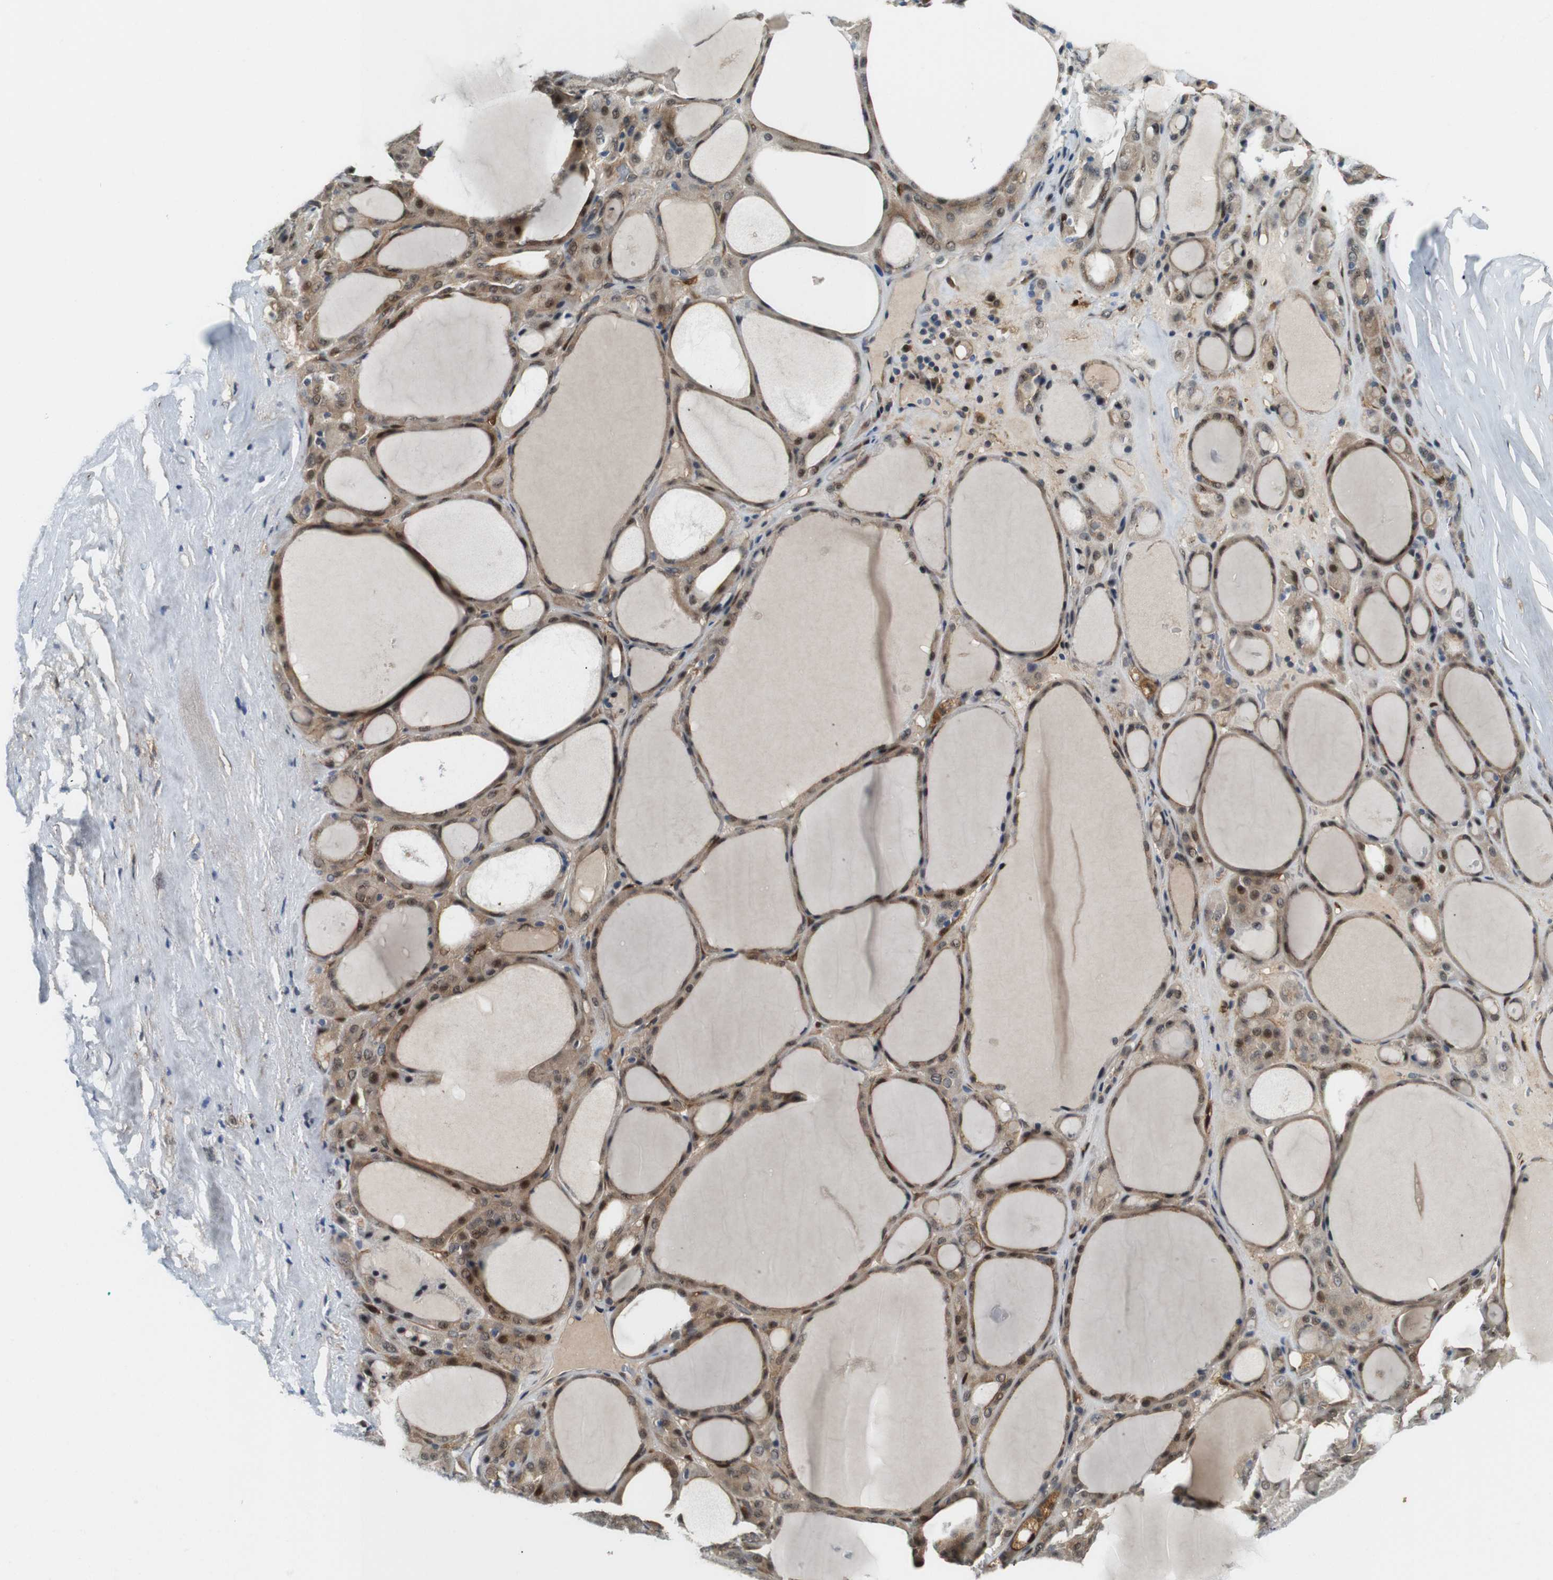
{"staining": {"intensity": "moderate", "quantity": ">75%", "location": "cytoplasmic/membranous,nuclear"}, "tissue": "thyroid gland", "cell_type": "Glandular cells", "image_type": "normal", "snomed": [{"axis": "morphology", "description": "Normal tissue, NOS"}, {"axis": "morphology", "description": "Carcinoma, NOS"}, {"axis": "topography", "description": "Thyroid gland"}], "caption": "Moderate cytoplasmic/membranous,nuclear positivity is seen in approximately >75% of glandular cells in normal thyroid gland. (DAB (3,3'-diaminobenzidine) = brown stain, brightfield microscopy at high magnification).", "gene": "LXN", "patient": {"sex": "female", "age": 86}}